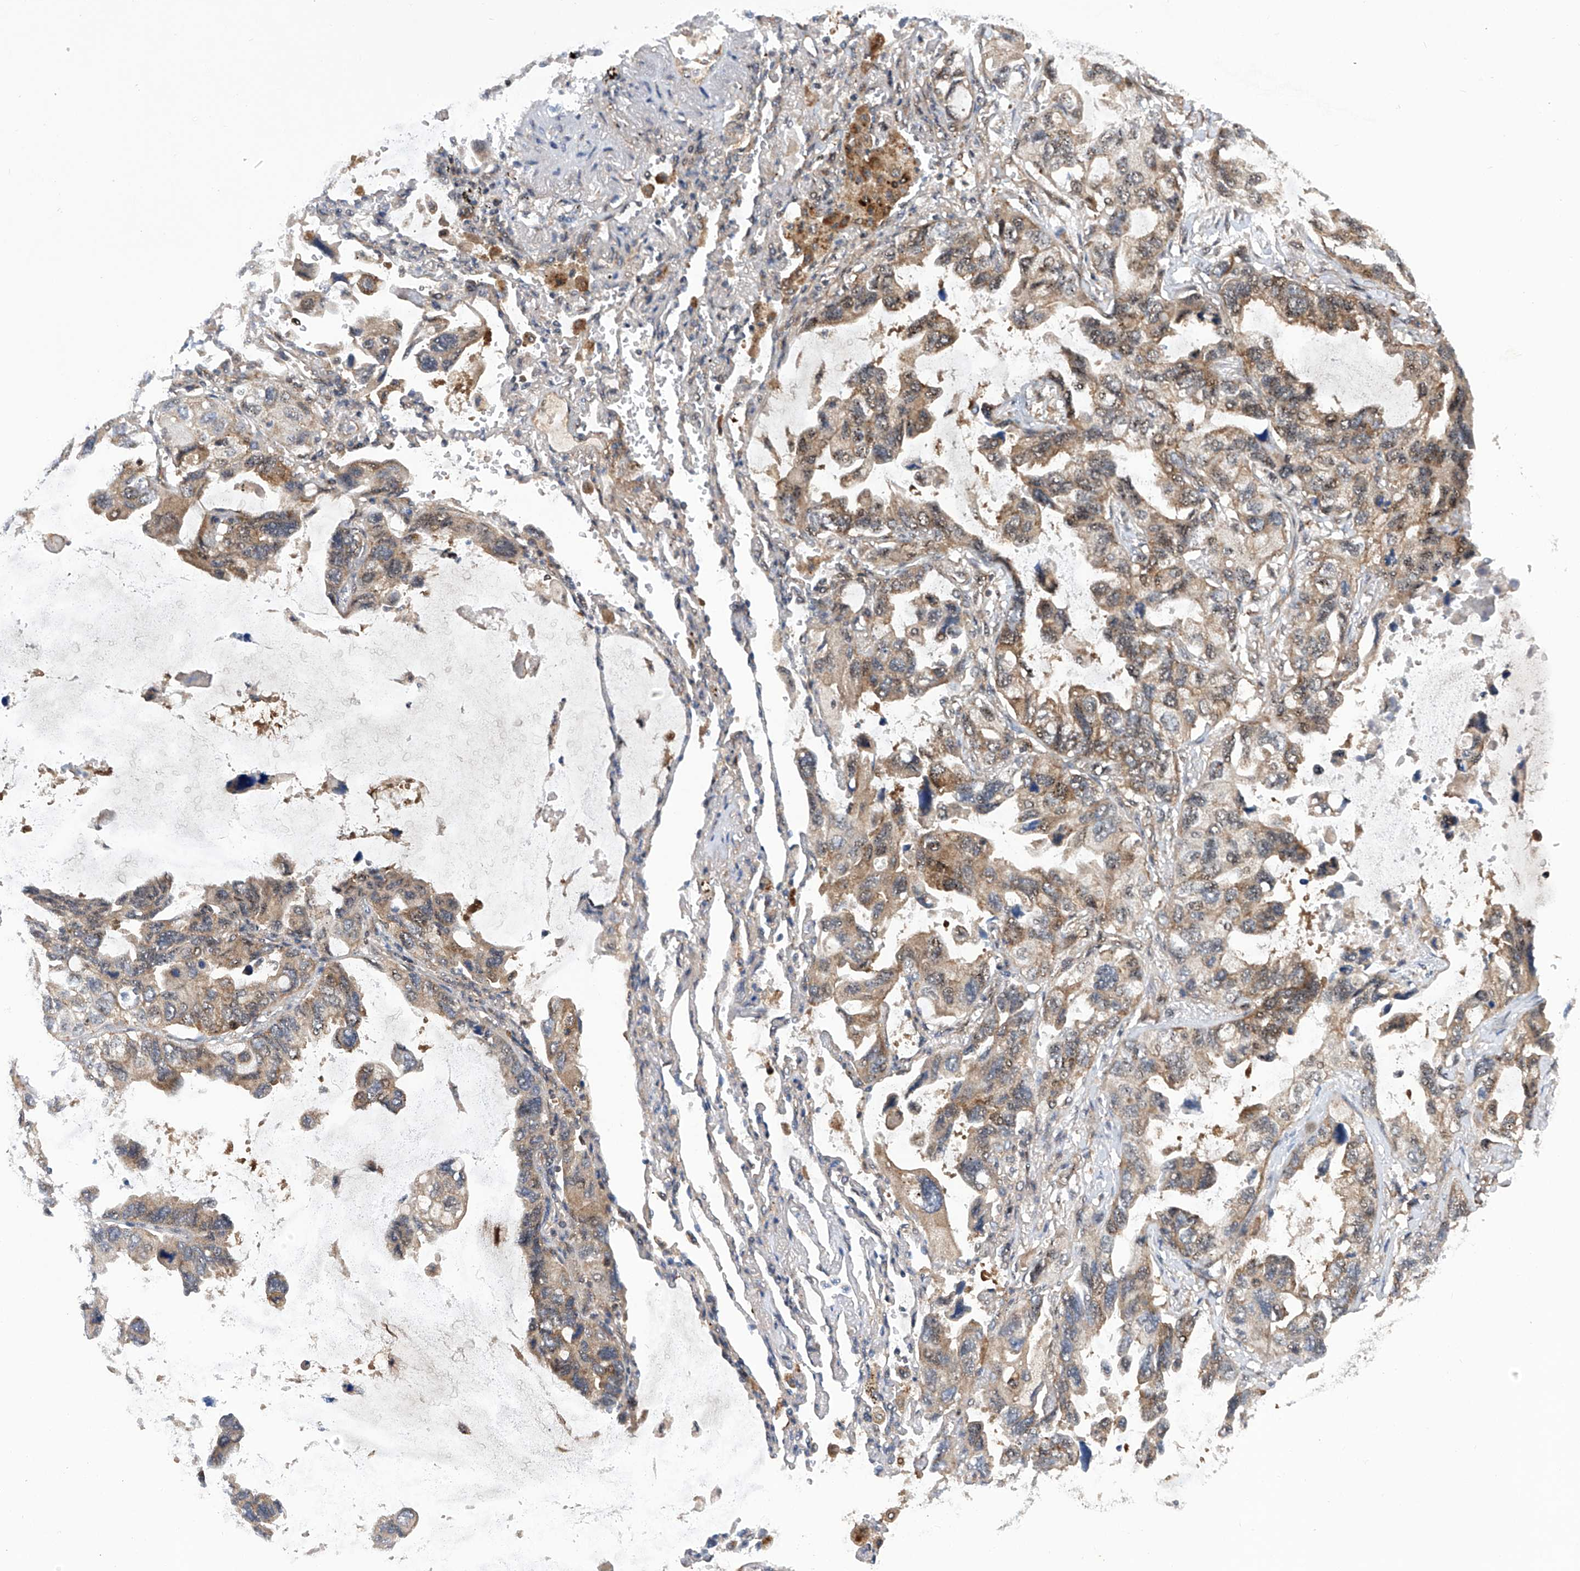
{"staining": {"intensity": "weak", "quantity": "25%-75%", "location": "cytoplasmic/membranous"}, "tissue": "lung cancer", "cell_type": "Tumor cells", "image_type": "cancer", "snomed": [{"axis": "morphology", "description": "Squamous cell carcinoma, NOS"}, {"axis": "topography", "description": "Lung"}], "caption": "Human lung cancer (squamous cell carcinoma) stained with a protein marker shows weak staining in tumor cells.", "gene": "CISH", "patient": {"sex": "female", "age": 73}}